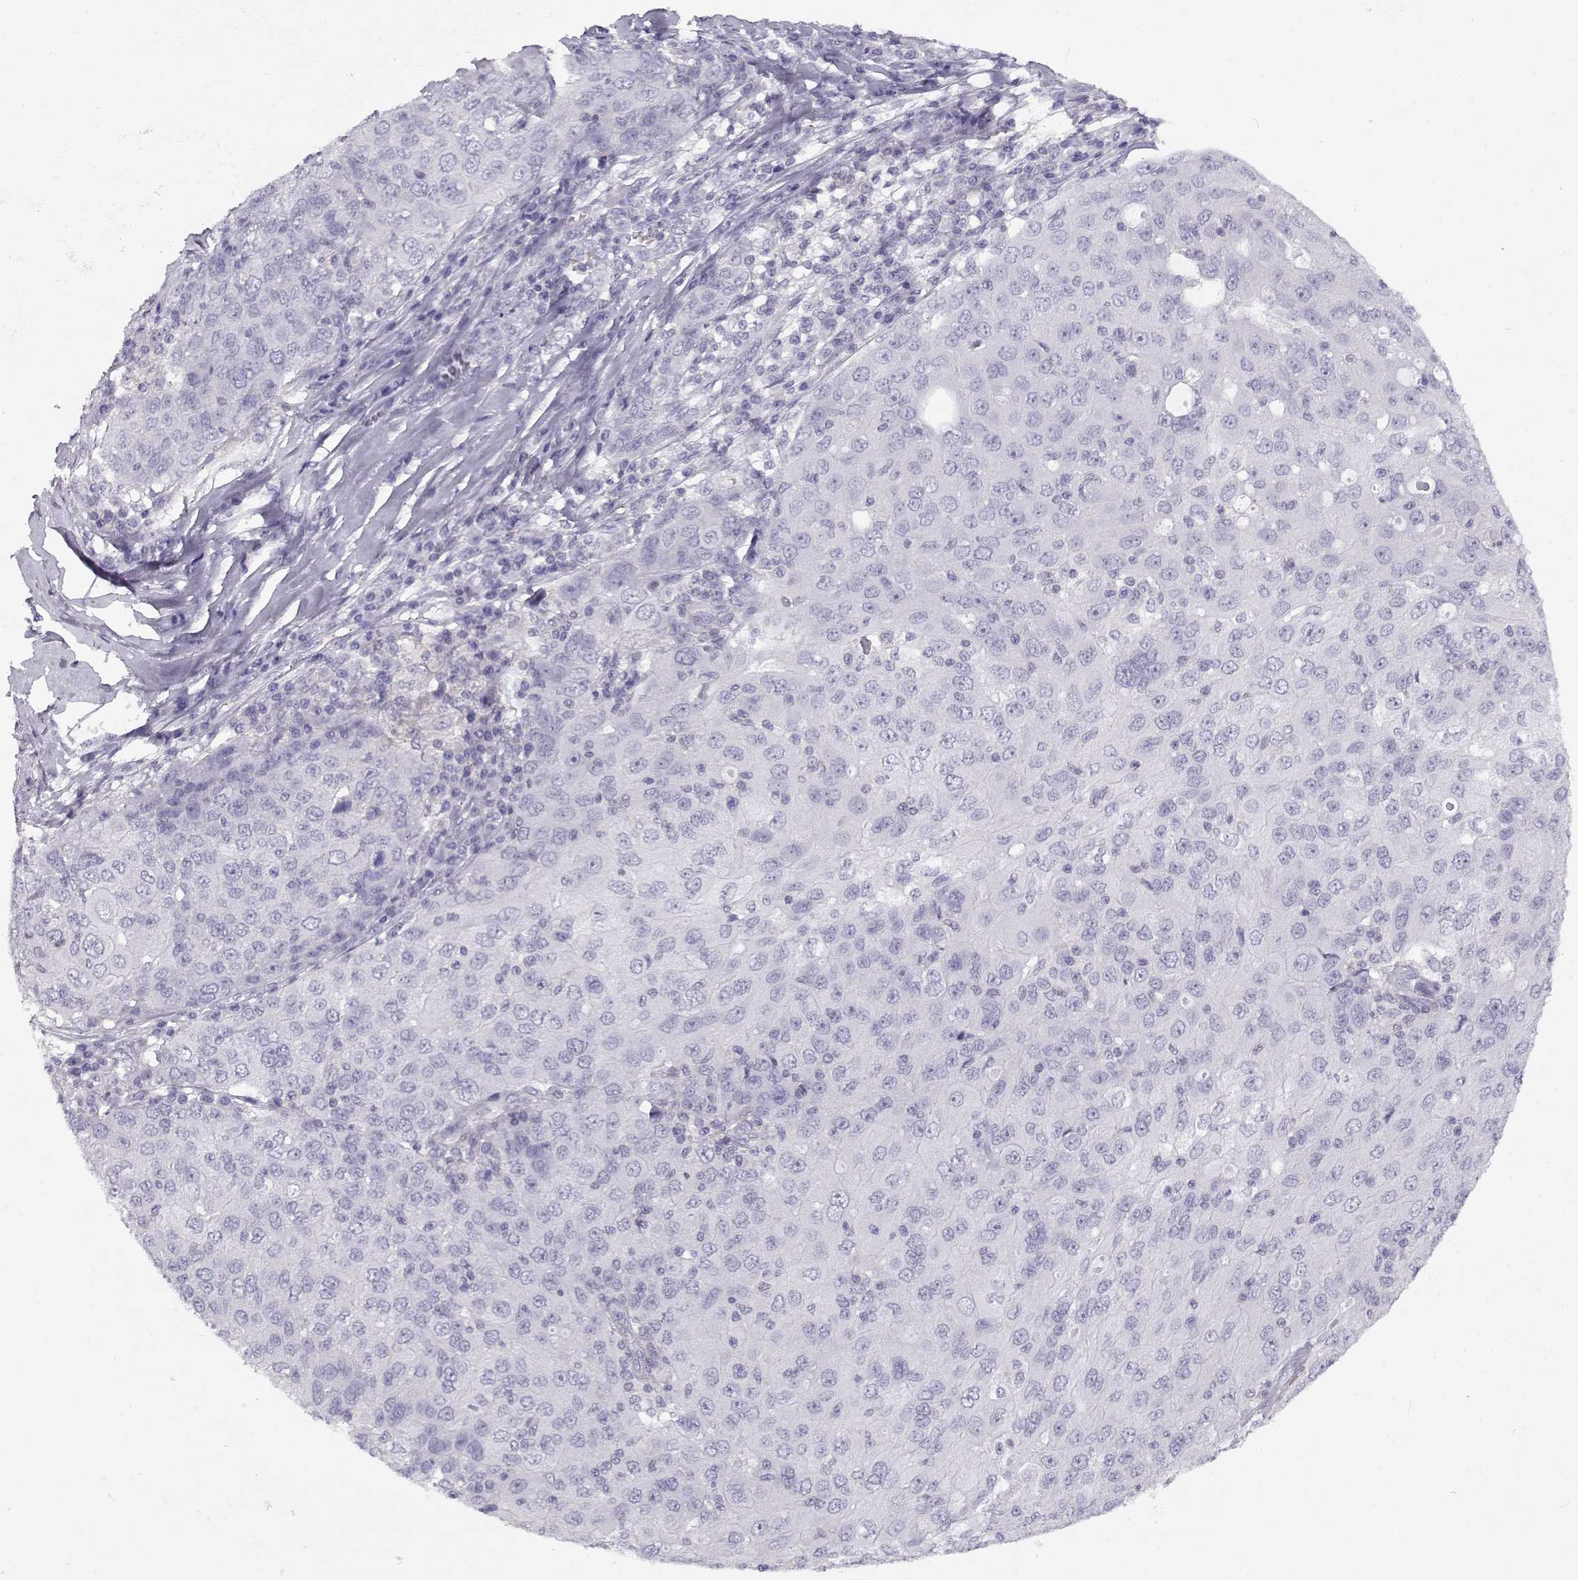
{"staining": {"intensity": "negative", "quantity": "none", "location": "none"}, "tissue": "ovarian cancer", "cell_type": "Tumor cells", "image_type": "cancer", "snomed": [{"axis": "morphology", "description": "Carcinoma, endometroid"}, {"axis": "topography", "description": "Ovary"}], "caption": "The immunohistochemistry (IHC) photomicrograph has no significant expression in tumor cells of ovarian cancer tissue.", "gene": "MYO1A", "patient": {"sex": "female", "age": 50}}